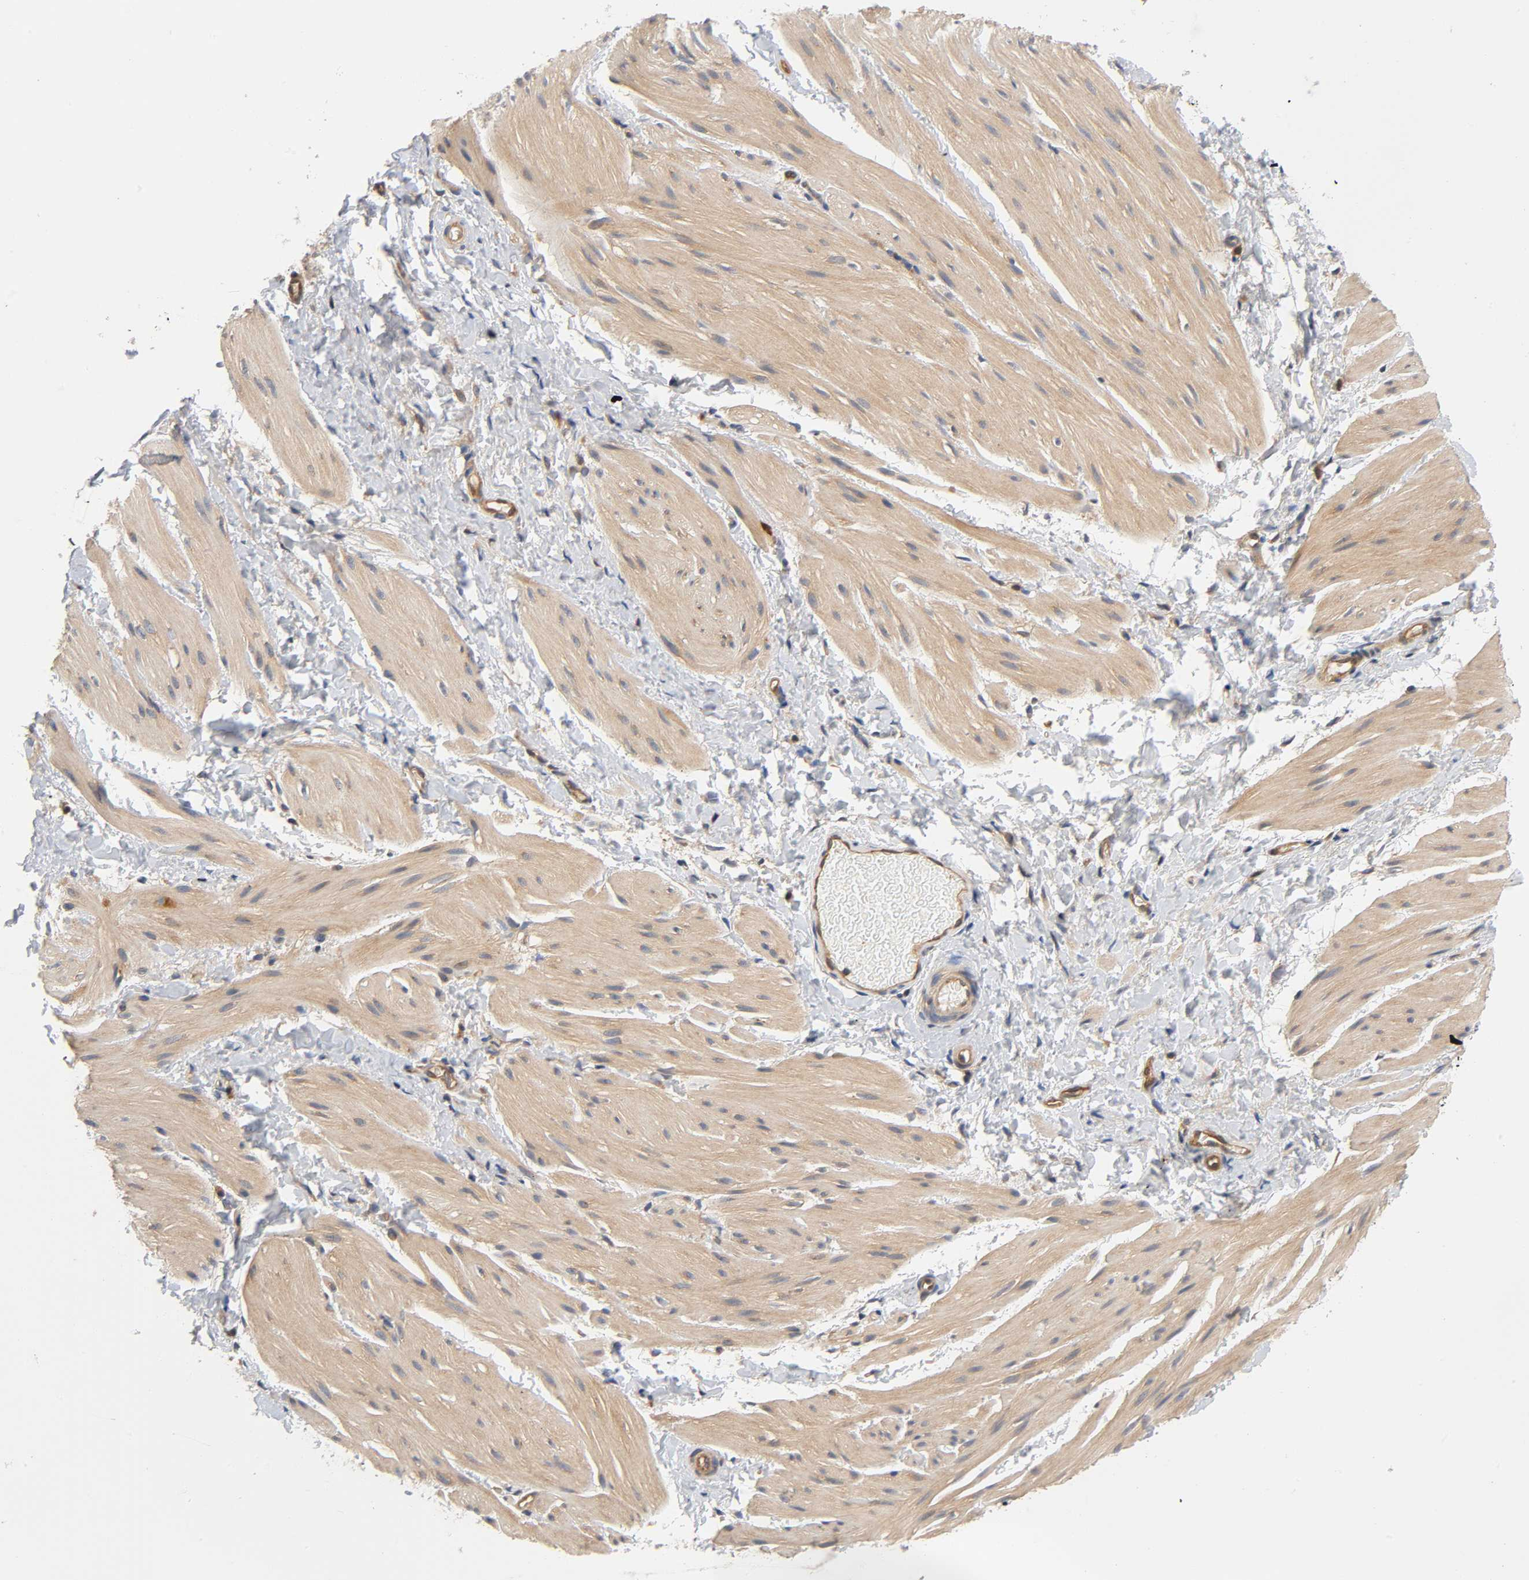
{"staining": {"intensity": "moderate", "quantity": "<25%", "location": "cytoplasmic/membranous"}, "tissue": "smooth muscle", "cell_type": "Smooth muscle cells", "image_type": "normal", "snomed": [{"axis": "morphology", "description": "Normal tissue, NOS"}, {"axis": "topography", "description": "Smooth muscle"}], "caption": "Immunohistochemistry staining of normal smooth muscle, which demonstrates low levels of moderate cytoplasmic/membranous staining in about <25% of smooth muscle cells indicating moderate cytoplasmic/membranous protein positivity. The staining was performed using DAB (3,3'-diaminobenzidine) (brown) for protein detection and nuclei were counterstained in hematoxylin (blue).", "gene": "PRKAB1", "patient": {"sex": "male", "age": 16}}